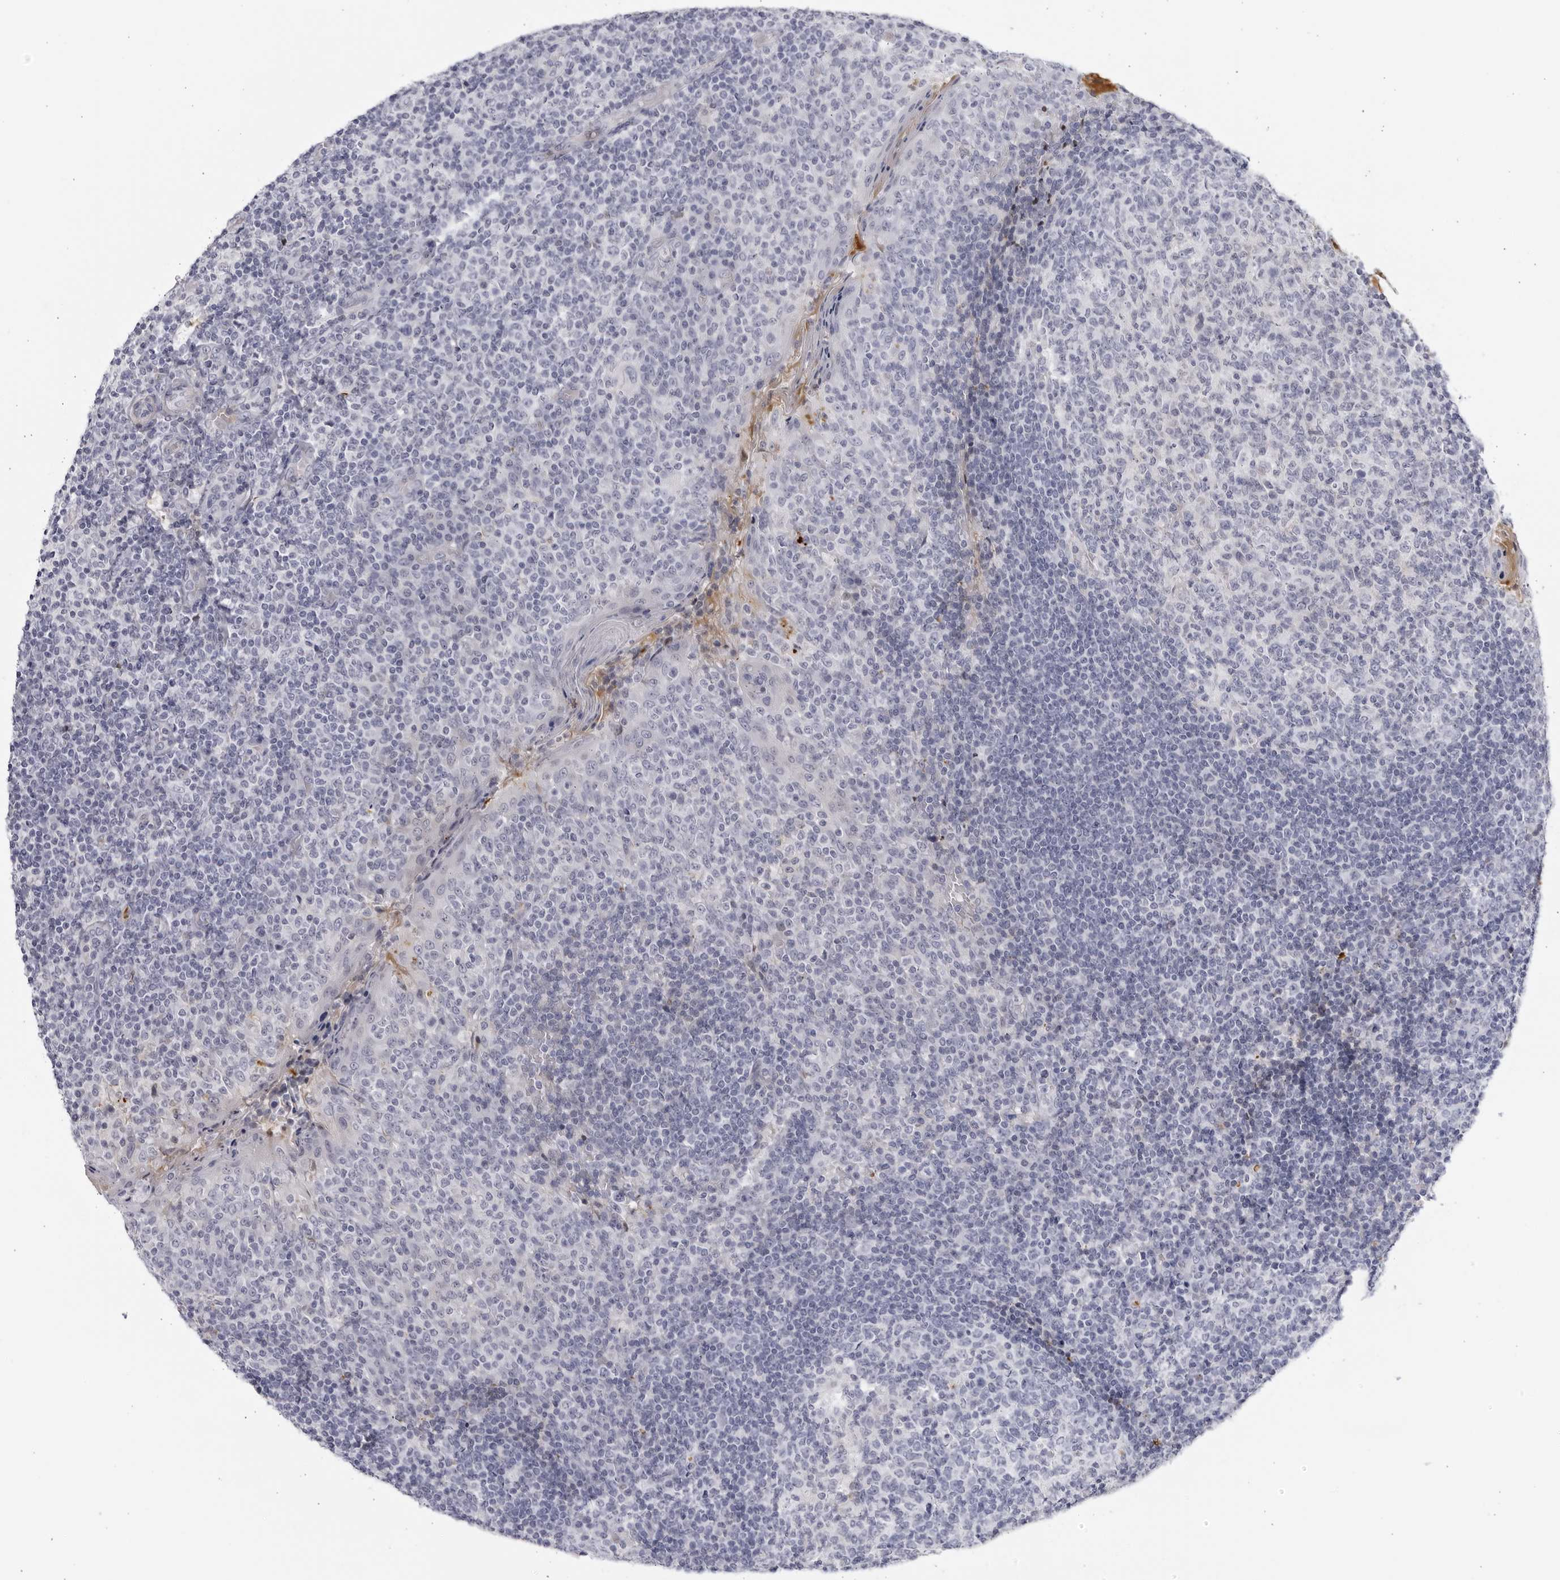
{"staining": {"intensity": "negative", "quantity": "none", "location": "none"}, "tissue": "tonsil", "cell_type": "Germinal center cells", "image_type": "normal", "snomed": [{"axis": "morphology", "description": "Normal tissue, NOS"}, {"axis": "topography", "description": "Tonsil"}], "caption": "Immunohistochemistry (IHC) image of normal tonsil stained for a protein (brown), which shows no expression in germinal center cells. (DAB immunohistochemistry, high magnification).", "gene": "CNBD1", "patient": {"sex": "female", "age": 19}}